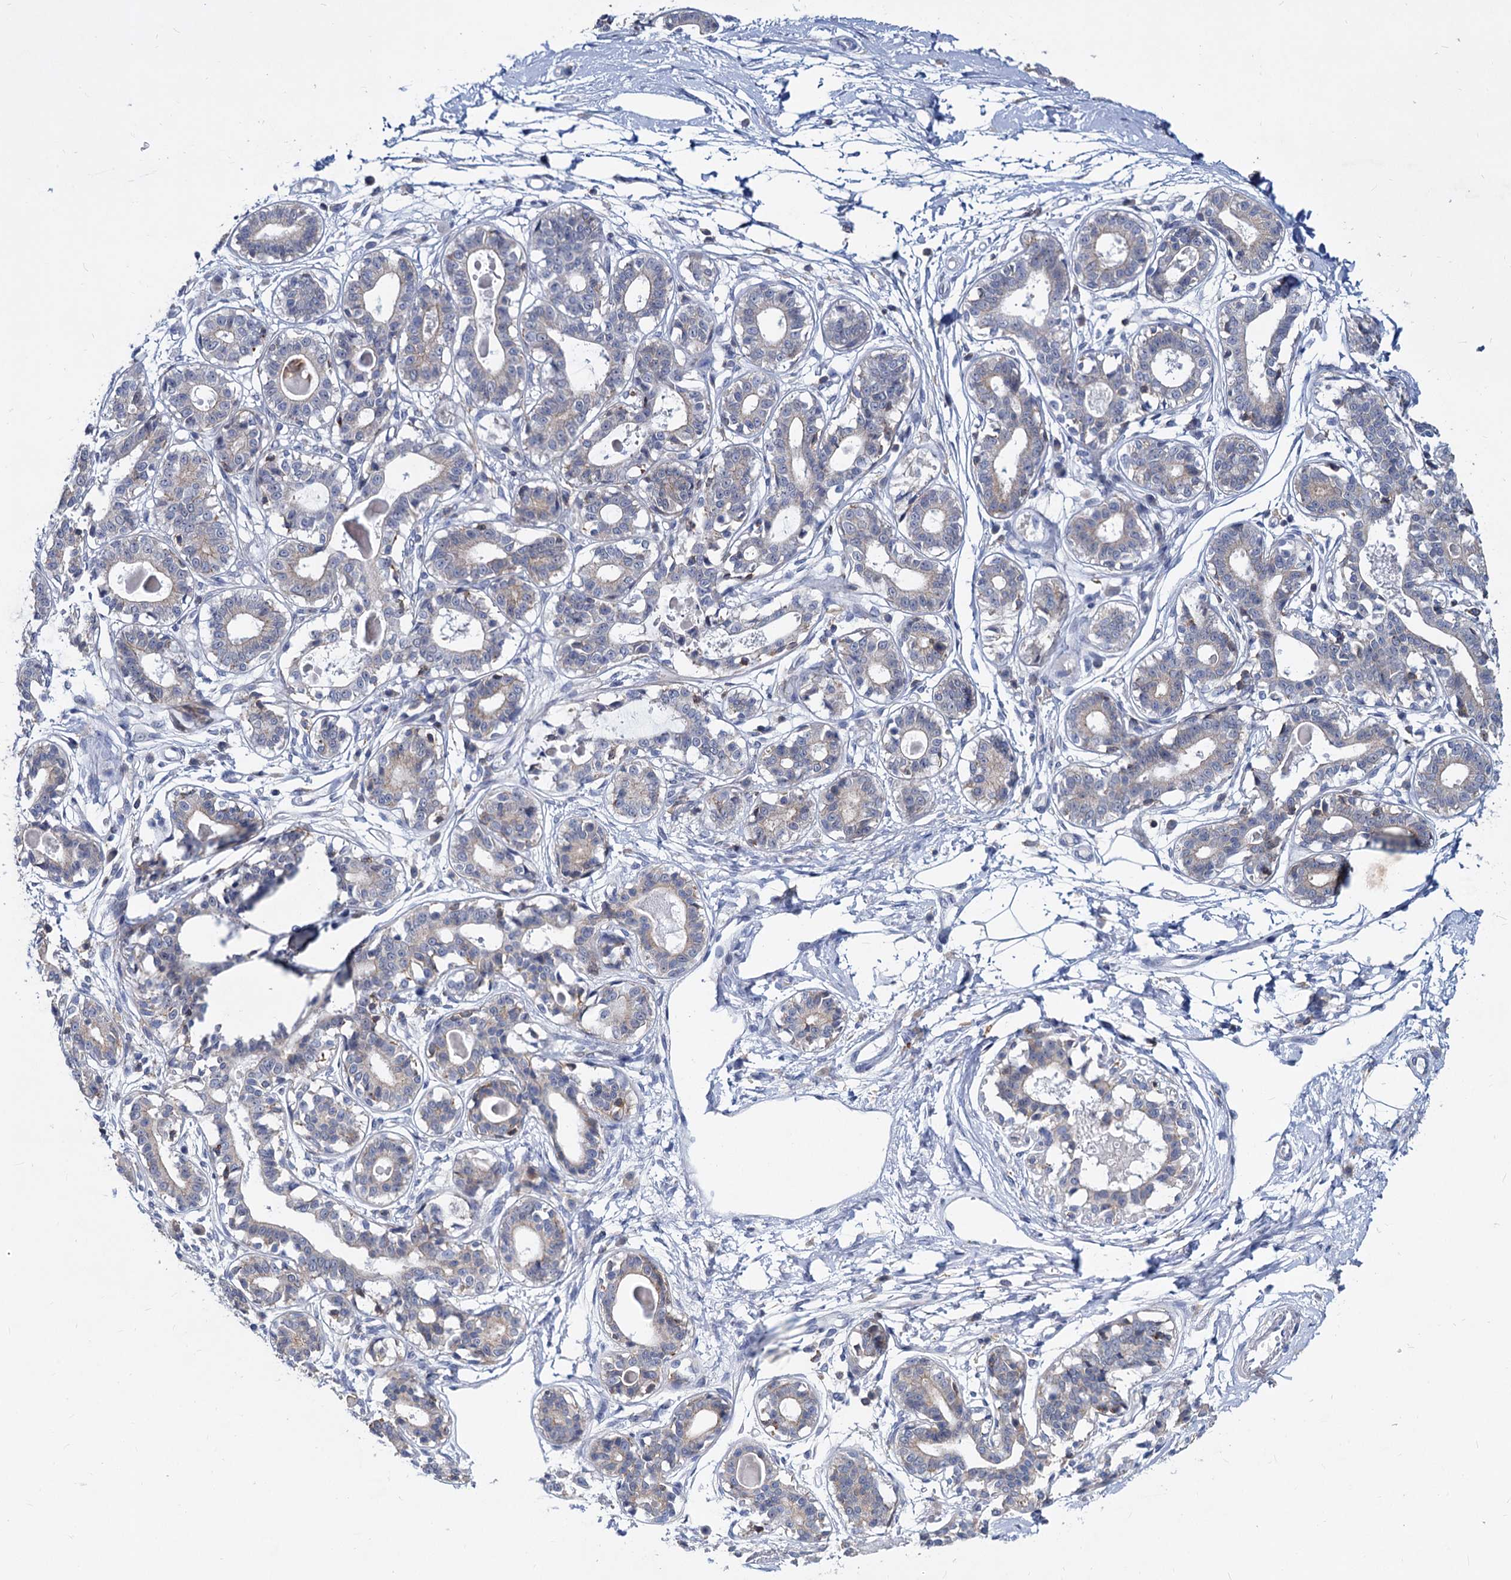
{"staining": {"intensity": "negative", "quantity": "none", "location": "none"}, "tissue": "breast", "cell_type": "Adipocytes", "image_type": "normal", "snomed": [{"axis": "morphology", "description": "Normal tissue, NOS"}, {"axis": "topography", "description": "Breast"}], "caption": "The histopathology image demonstrates no staining of adipocytes in benign breast.", "gene": "LRCH4", "patient": {"sex": "female", "age": 45}}